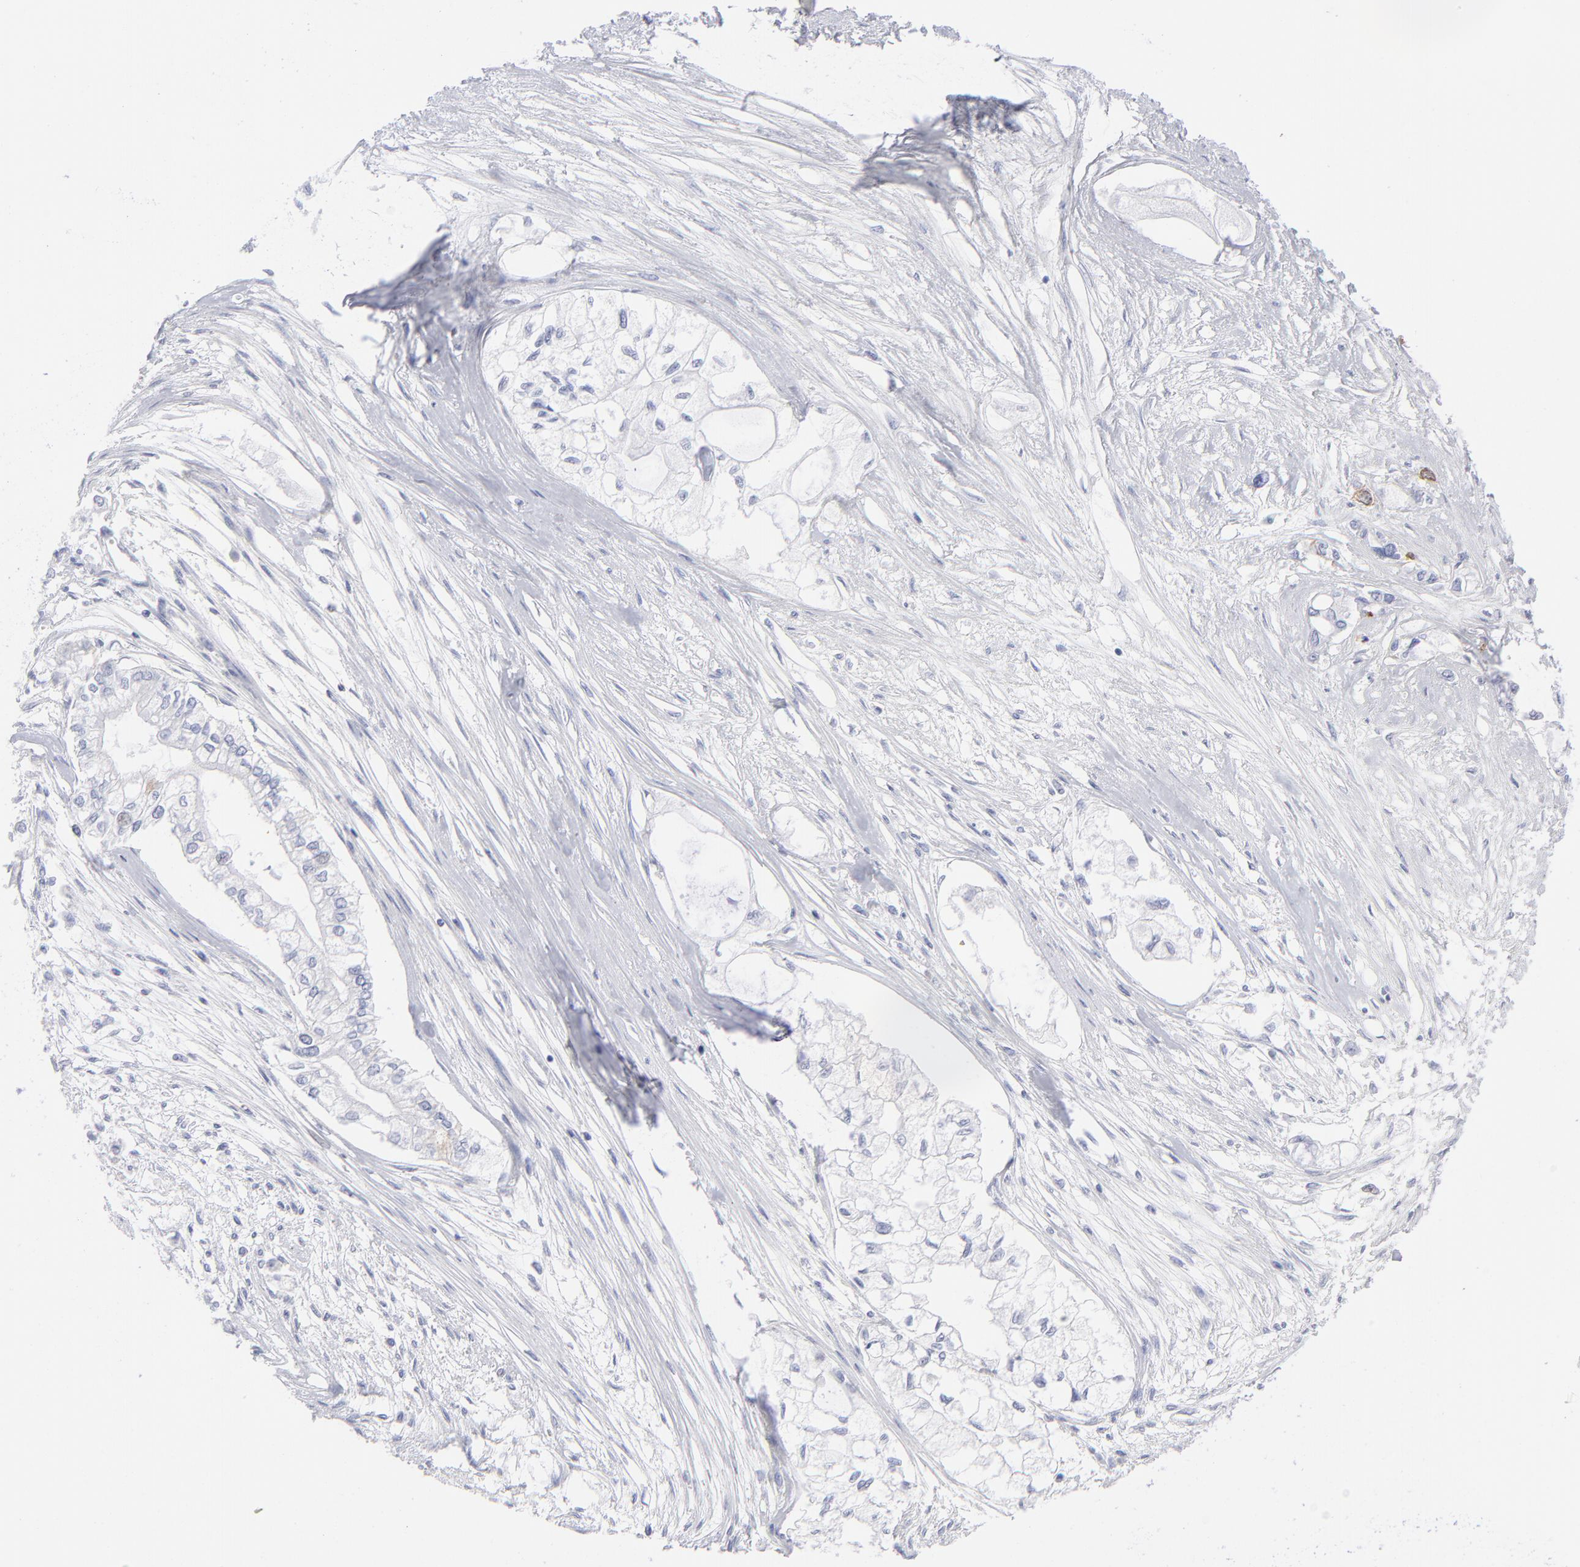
{"staining": {"intensity": "strong", "quantity": "<25%", "location": "cytoplasmic/membranous"}, "tissue": "pancreatic cancer", "cell_type": "Tumor cells", "image_type": "cancer", "snomed": [{"axis": "morphology", "description": "Adenocarcinoma, NOS"}, {"axis": "topography", "description": "Pancreas"}], "caption": "IHC micrograph of neoplastic tissue: human pancreatic adenocarcinoma stained using immunohistochemistry (IHC) shows medium levels of strong protein expression localized specifically in the cytoplasmic/membranous of tumor cells, appearing as a cytoplasmic/membranous brown color.", "gene": "CCNB1", "patient": {"sex": "male", "age": 79}}